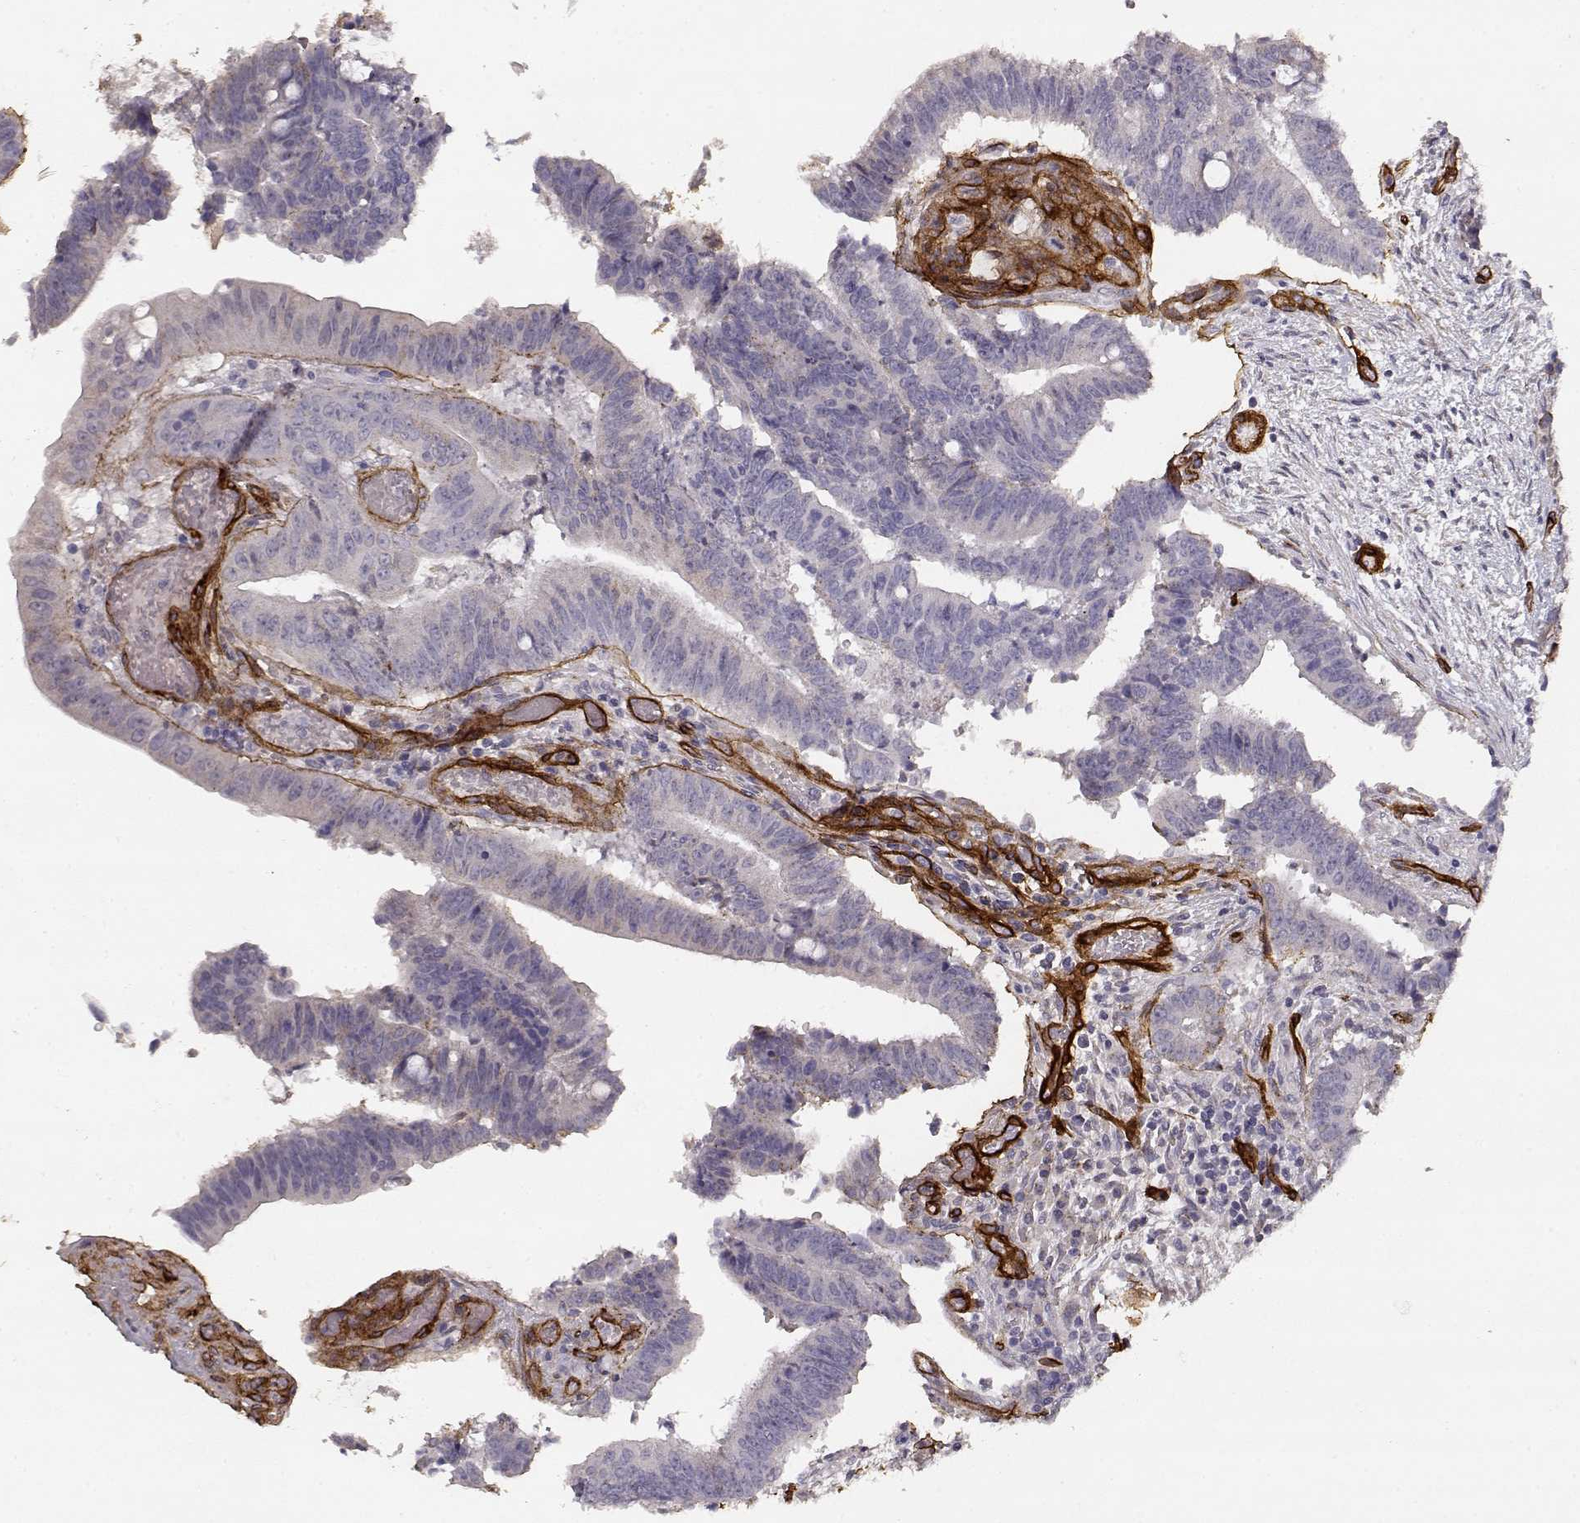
{"staining": {"intensity": "negative", "quantity": "none", "location": "none"}, "tissue": "colorectal cancer", "cell_type": "Tumor cells", "image_type": "cancer", "snomed": [{"axis": "morphology", "description": "Adenocarcinoma, NOS"}, {"axis": "topography", "description": "Colon"}], "caption": "This image is of adenocarcinoma (colorectal) stained with immunohistochemistry (IHC) to label a protein in brown with the nuclei are counter-stained blue. There is no expression in tumor cells.", "gene": "LAMC1", "patient": {"sex": "female", "age": 43}}